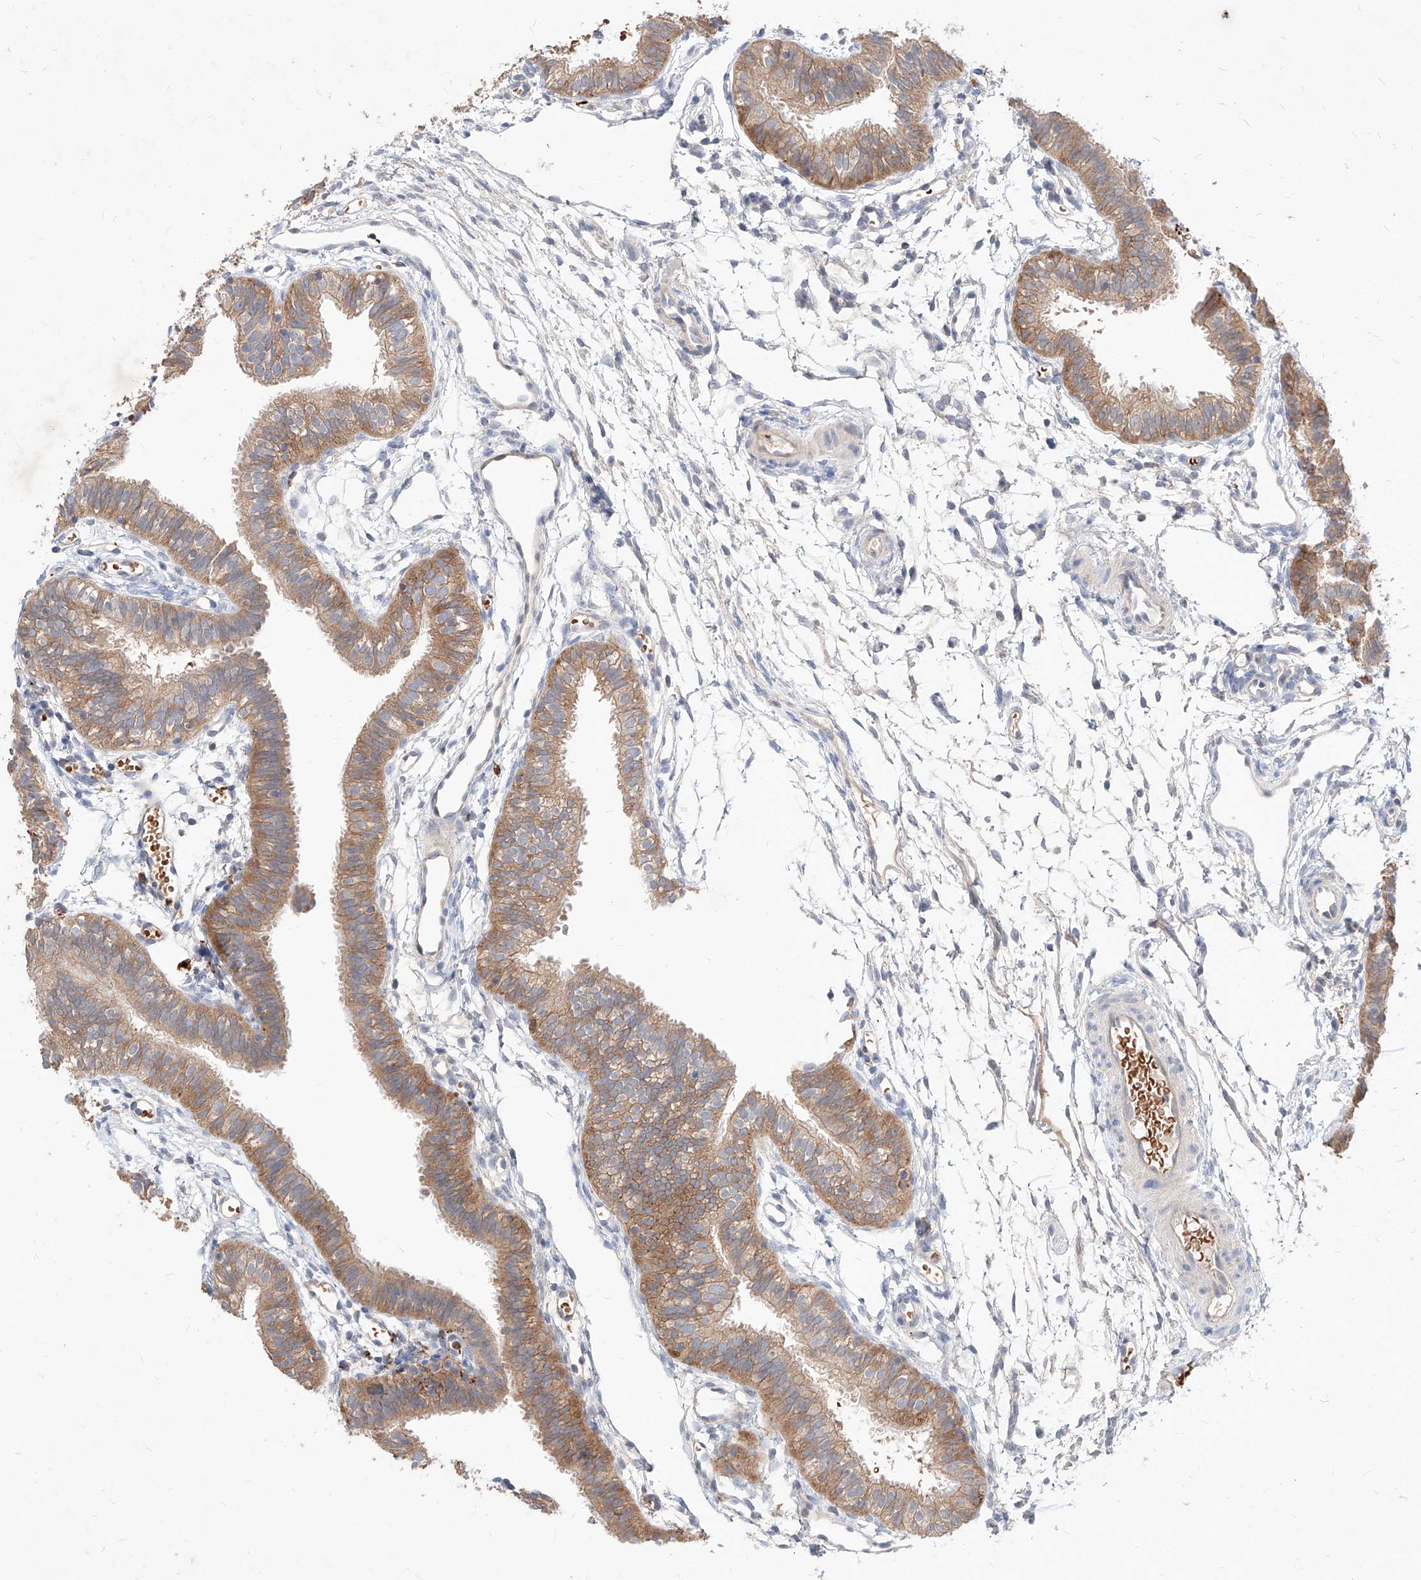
{"staining": {"intensity": "moderate", "quantity": ">75%", "location": "cytoplasmic/membranous"}, "tissue": "fallopian tube", "cell_type": "Glandular cells", "image_type": "normal", "snomed": [{"axis": "morphology", "description": "Normal tissue, NOS"}, {"axis": "topography", "description": "Fallopian tube"}], "caption": "Immunohistochemistry (IHC) (DAB (3,3'-diaminobenzidine)) staining of benign fallopian tube demonstrates moderate cytoplasmic/membranous protein positivity in about >75% of glandular cells.", "gene": "TSNAX", "patient": {"sex": "female", "age": 35}}